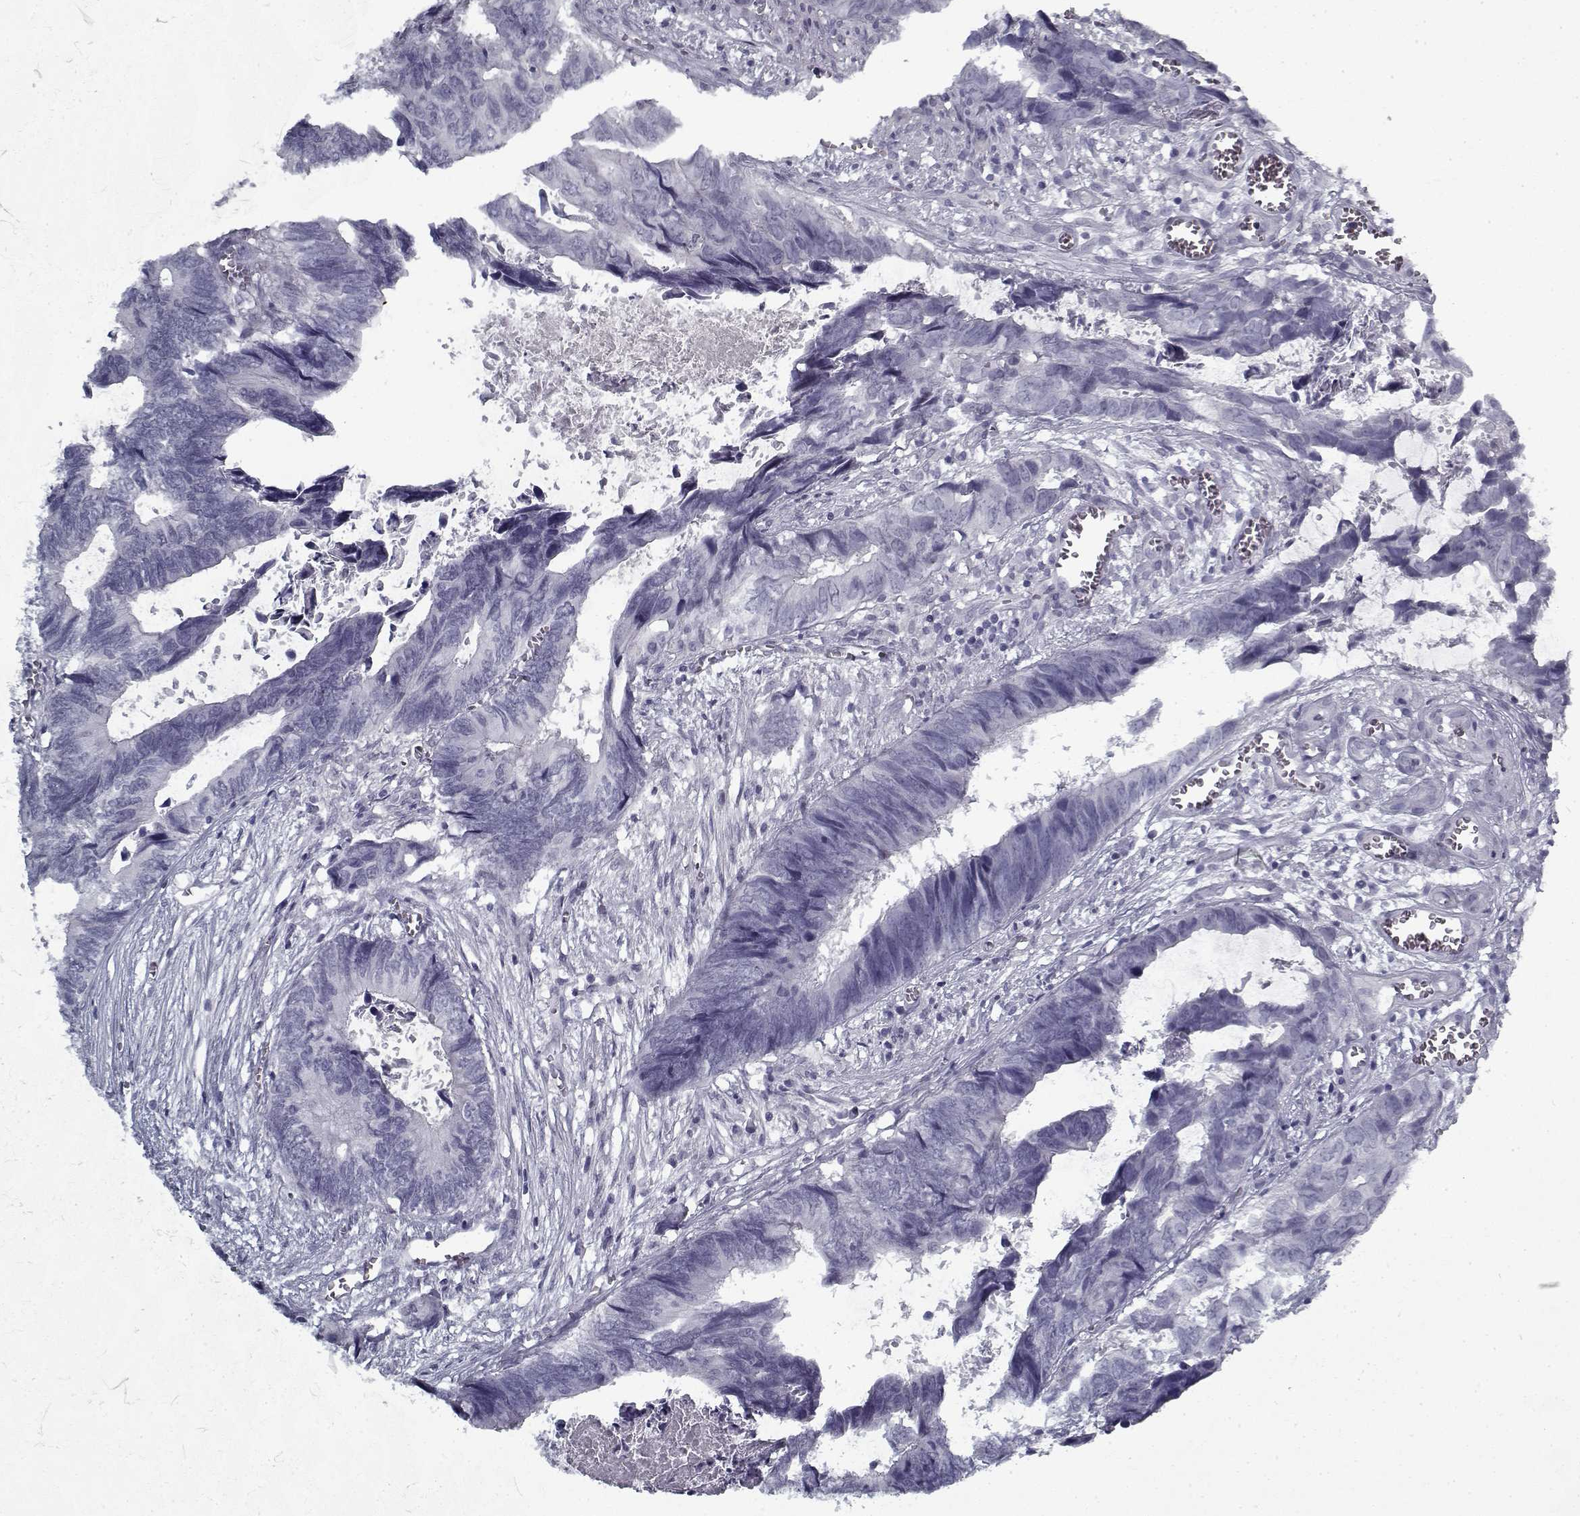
{"staining": {"intensity": "negative", "quantity": "none", "location": "none"}, "tissue": "colorectal cancer", "cell_type": "Tumor cells", "image_type": "cancer", "snomed": [{"axis": "morphology", "description": "Adenocarcinoma, NOS"}, {"axis": "topography", "description": "Colon"}], "caption": "DAB immunohistochemical staining of human colorectal cancer displays no significant positivity in tumor cells. (DAB immunohistochemistry visualized using brightfield microscopy, high magnification).", "gene": "RNF32", "patient": {"sex": "female", "age": 82}}